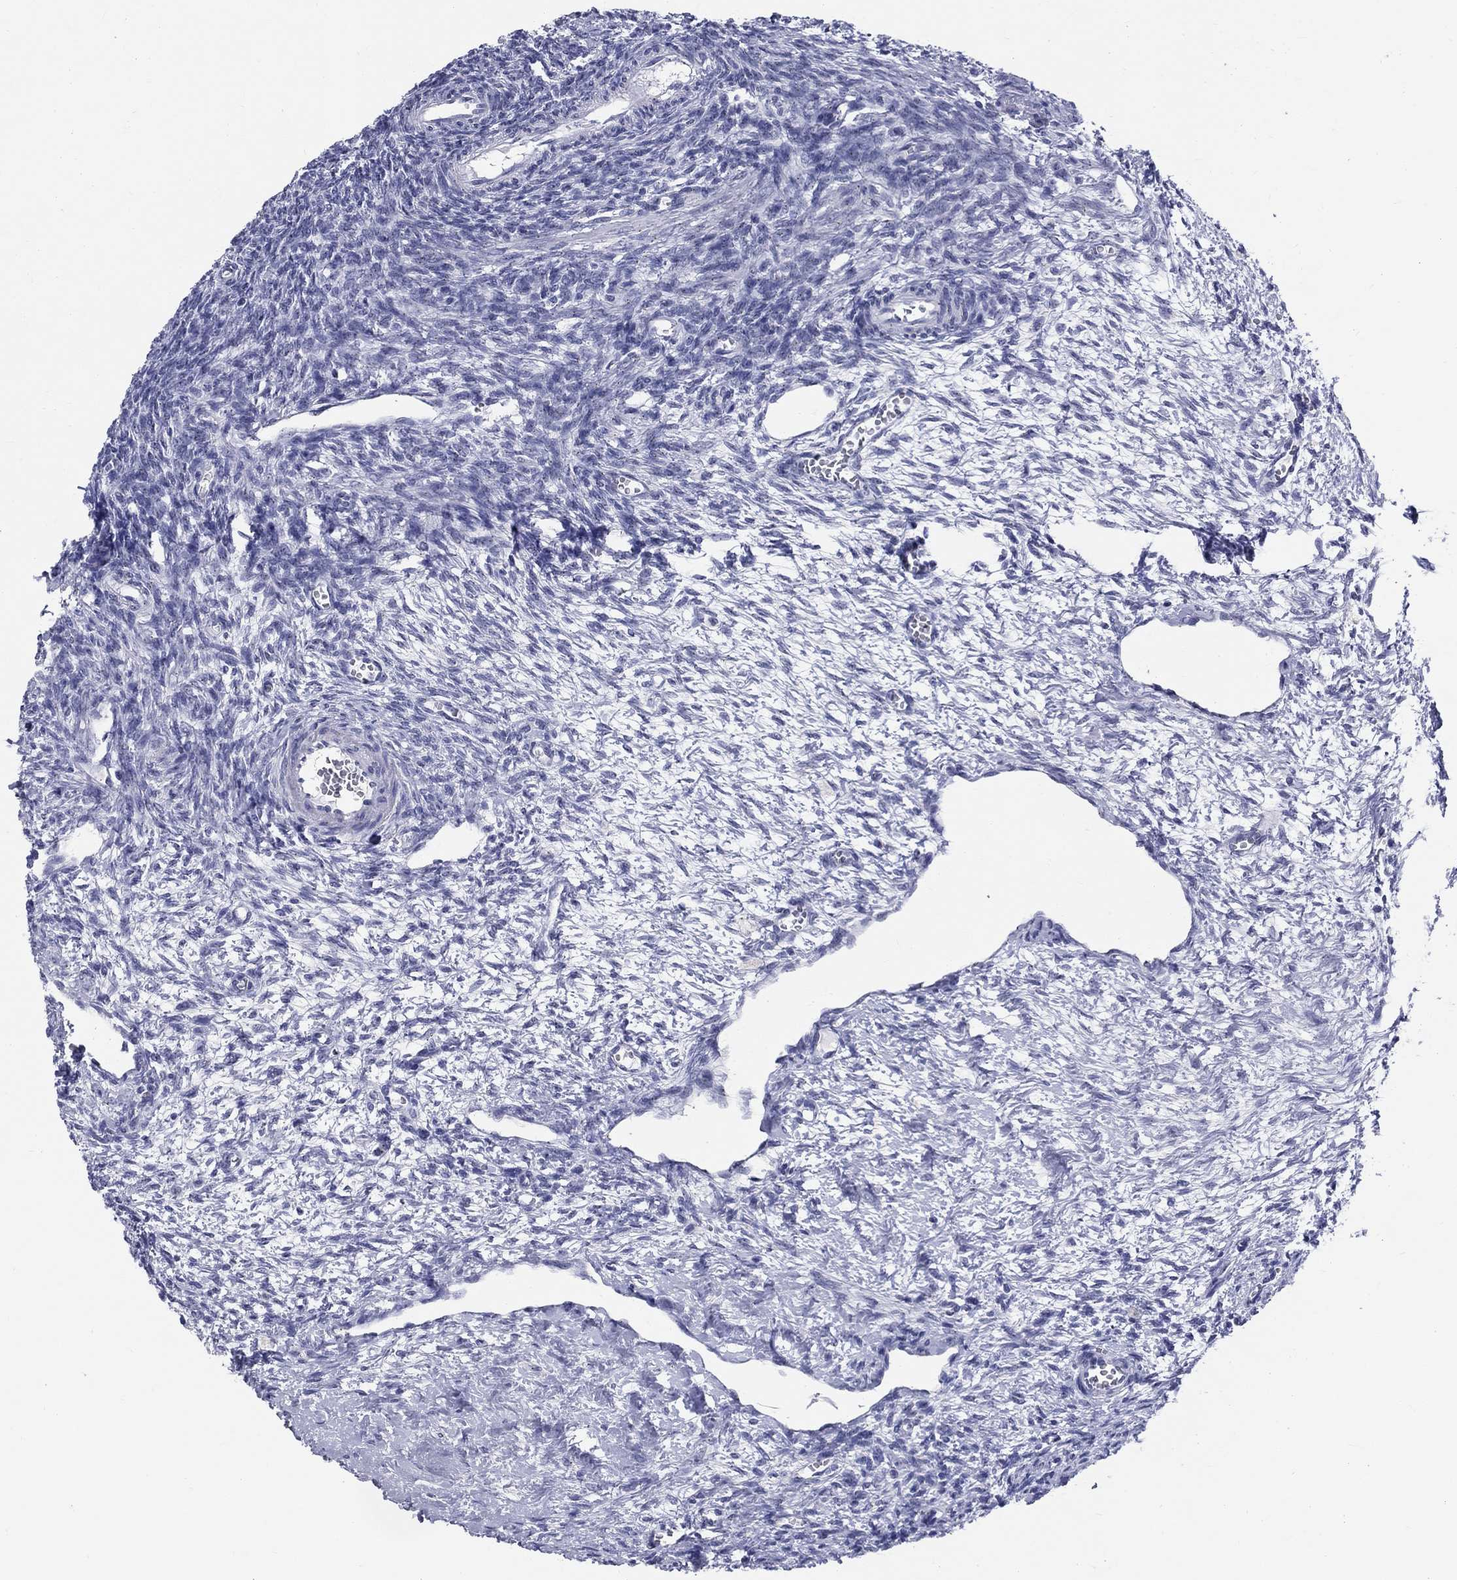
{"staining": {"intensity": "negative", "quantity": "none", "location": "none"}, "tissue": "ovary", "cell_type": "Follicle cells", "image_type": "normal", "snomed": [{"axis": "morphology", "description": "Normal tissue, NOS"}, {"axis": "topography", "description": "Ovary"}], "caption": "DAB immunohistochemical staining of normal ovary reveals no significant expression in follicle cells.", "gene": "CEP43", "patient": {"sex": "female", "age": 27}}